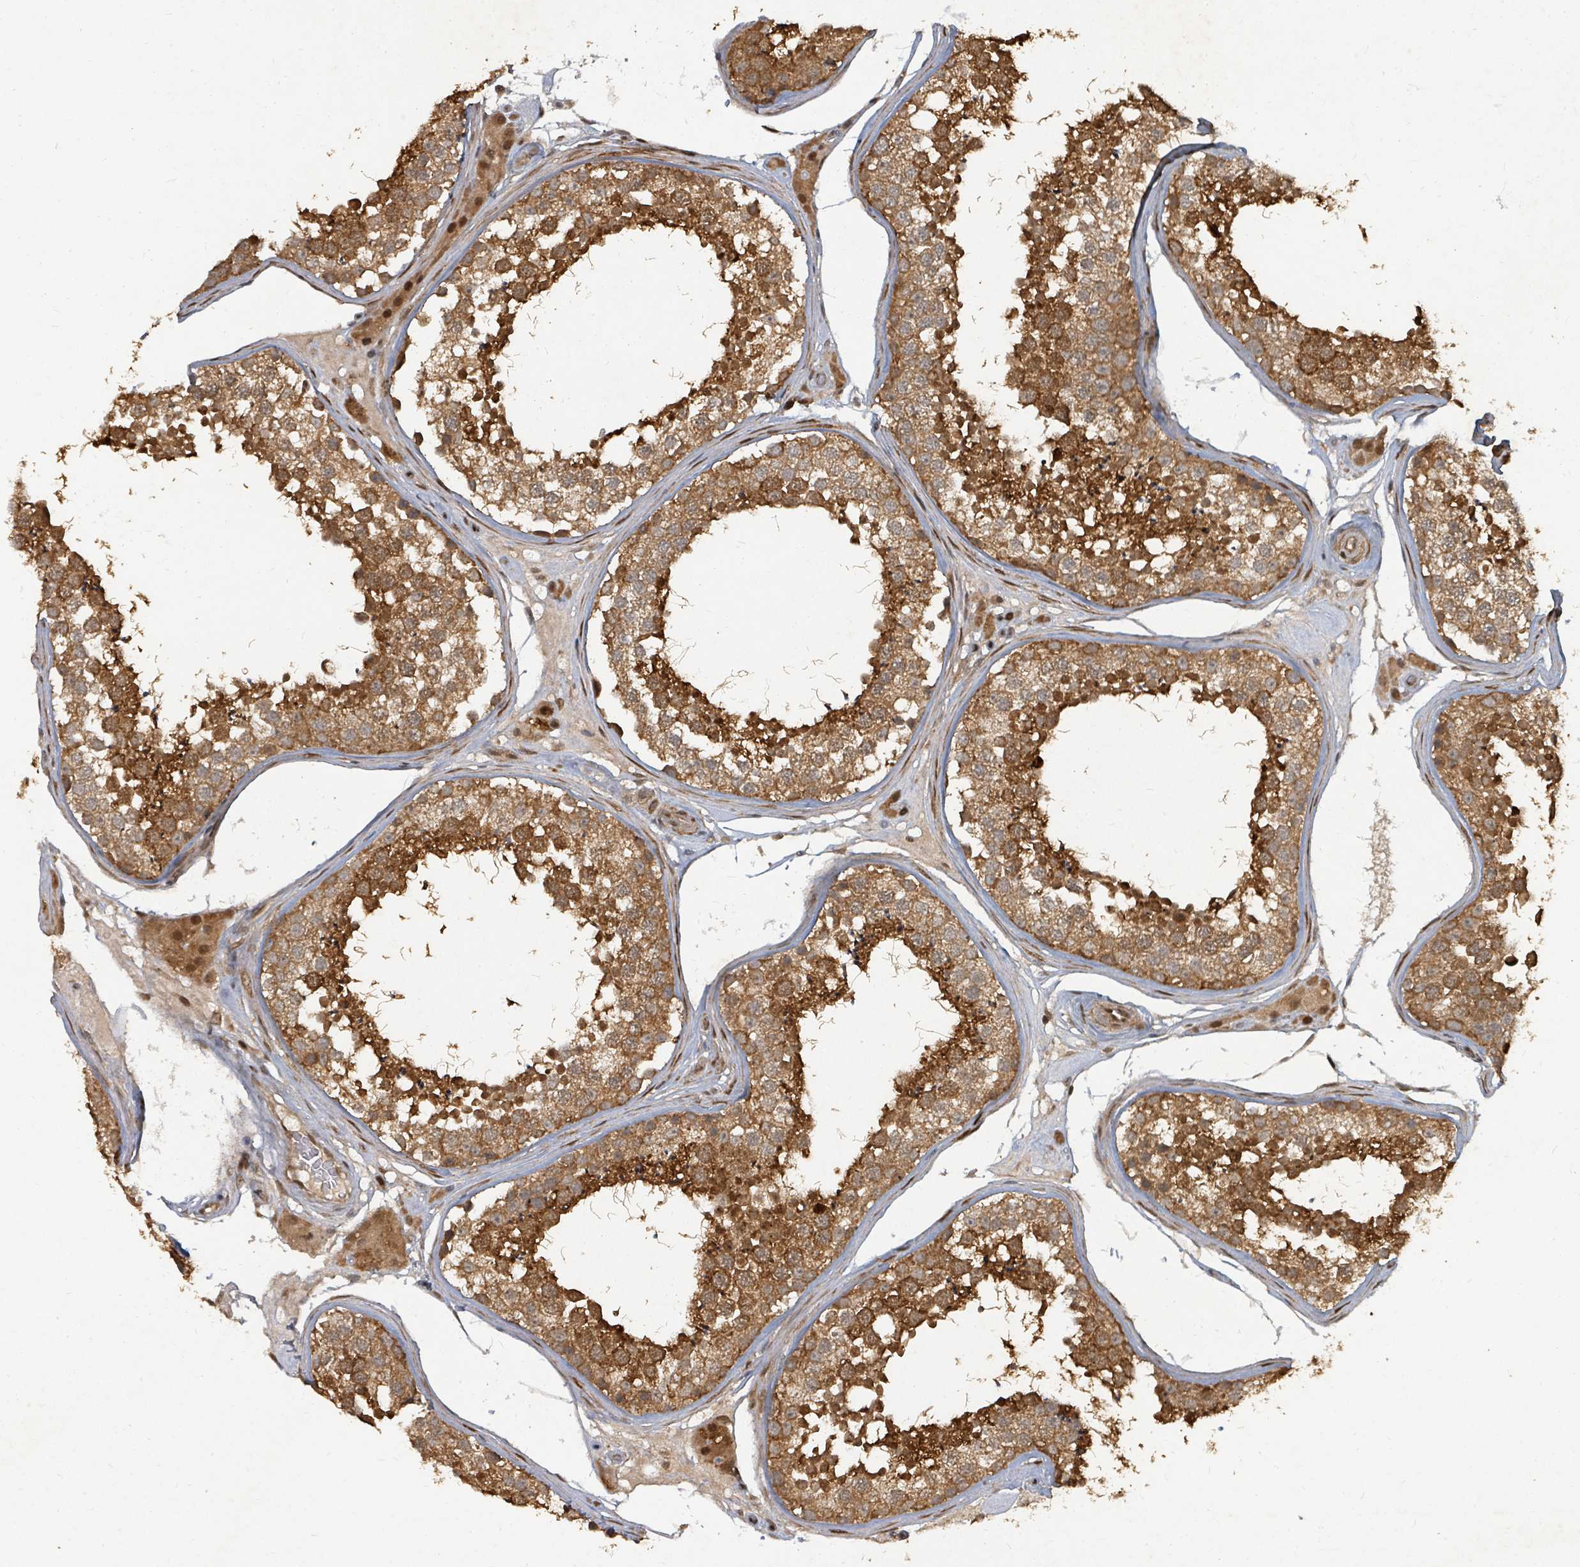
{"staining": {"intensity": "strong", "quantity": ">75%", "location": "cytoplasmic/membranous,nuclear"}, "tissue": "testis", "cell_type": "Cells in seminiferous ducts", "image_type": "normal", "snomed": [{"axis": "morphology", "description": "Normal tissue, NOS"}, {"axis": "topography", "description": "Testis"}], "caption": "Immunohistochemistry of benign testis exhibits high levels of strong cytoplasmic/membranous,nuclear expression in about >75% of cells in seminiferous ducts. (DAB IHC with brightfield microscopy, high magnification).", "gene": "KDM4E", "patient": {"sex": "male", "age": 46}}